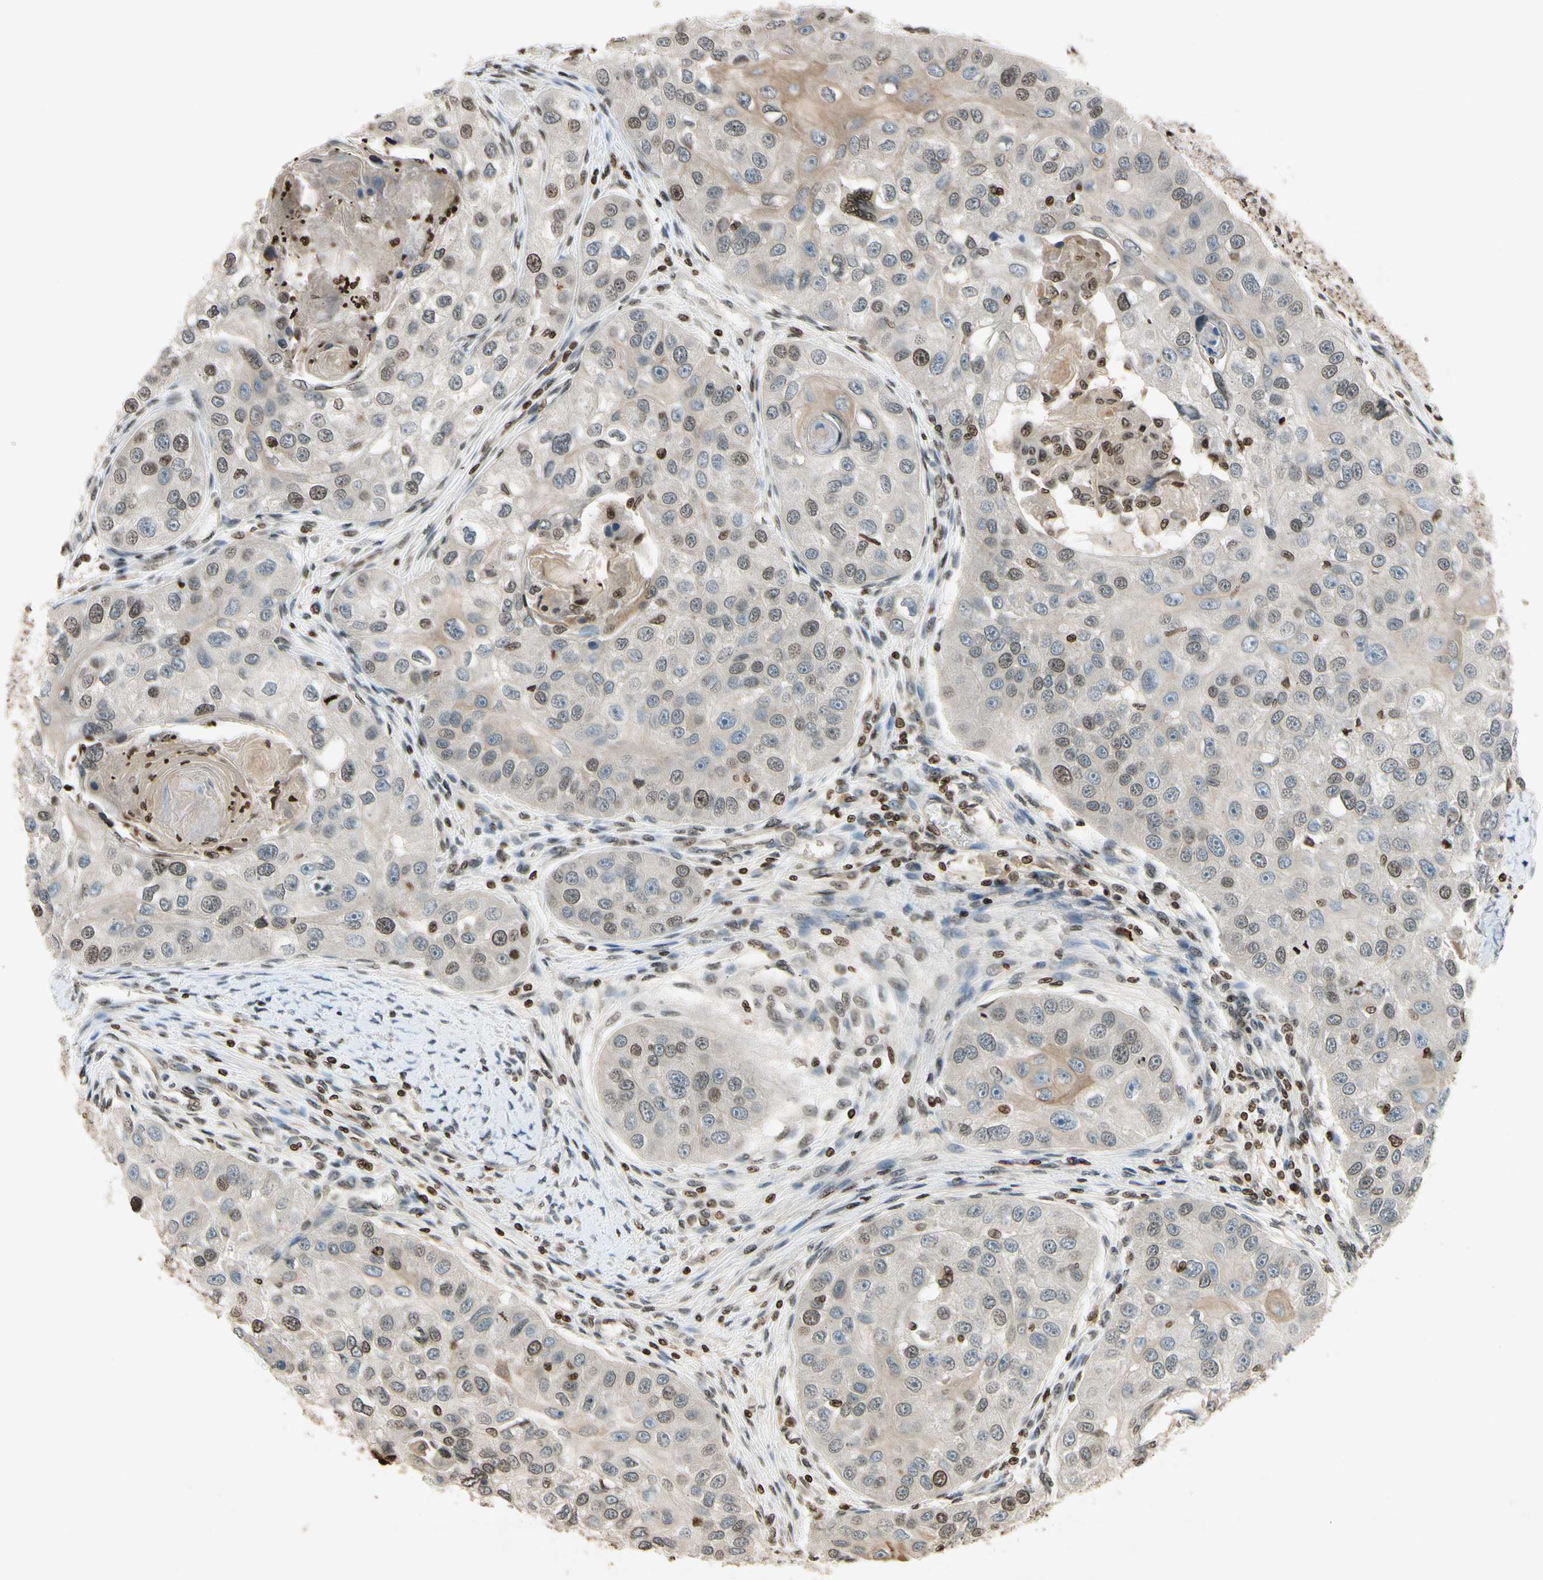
{"staining": {"intensity": "weak", "quantity": "<25%", "location": "nuclear"}, "tissue": "head and neck cancer", "cell_type": "Tumor cells", "image_type": "cancer", "snomed": [{"axis": "morphology", "description": "Normal tissue, NOS"}, {"axis": "morphology", "description": "Squamous cell carcinoma, NOS"}, {"axis": "topography", "description": "Skeletal muscle"}, {"axis": "topography", "description": "Head-Neck"}], "caption": "Head and neck squamous cell carcinoma stained for a protein using immunohistochemistry shows no staining tumor cells.", "gene": "HOXB3", "patient": {"sex": "male", "age": 51}}